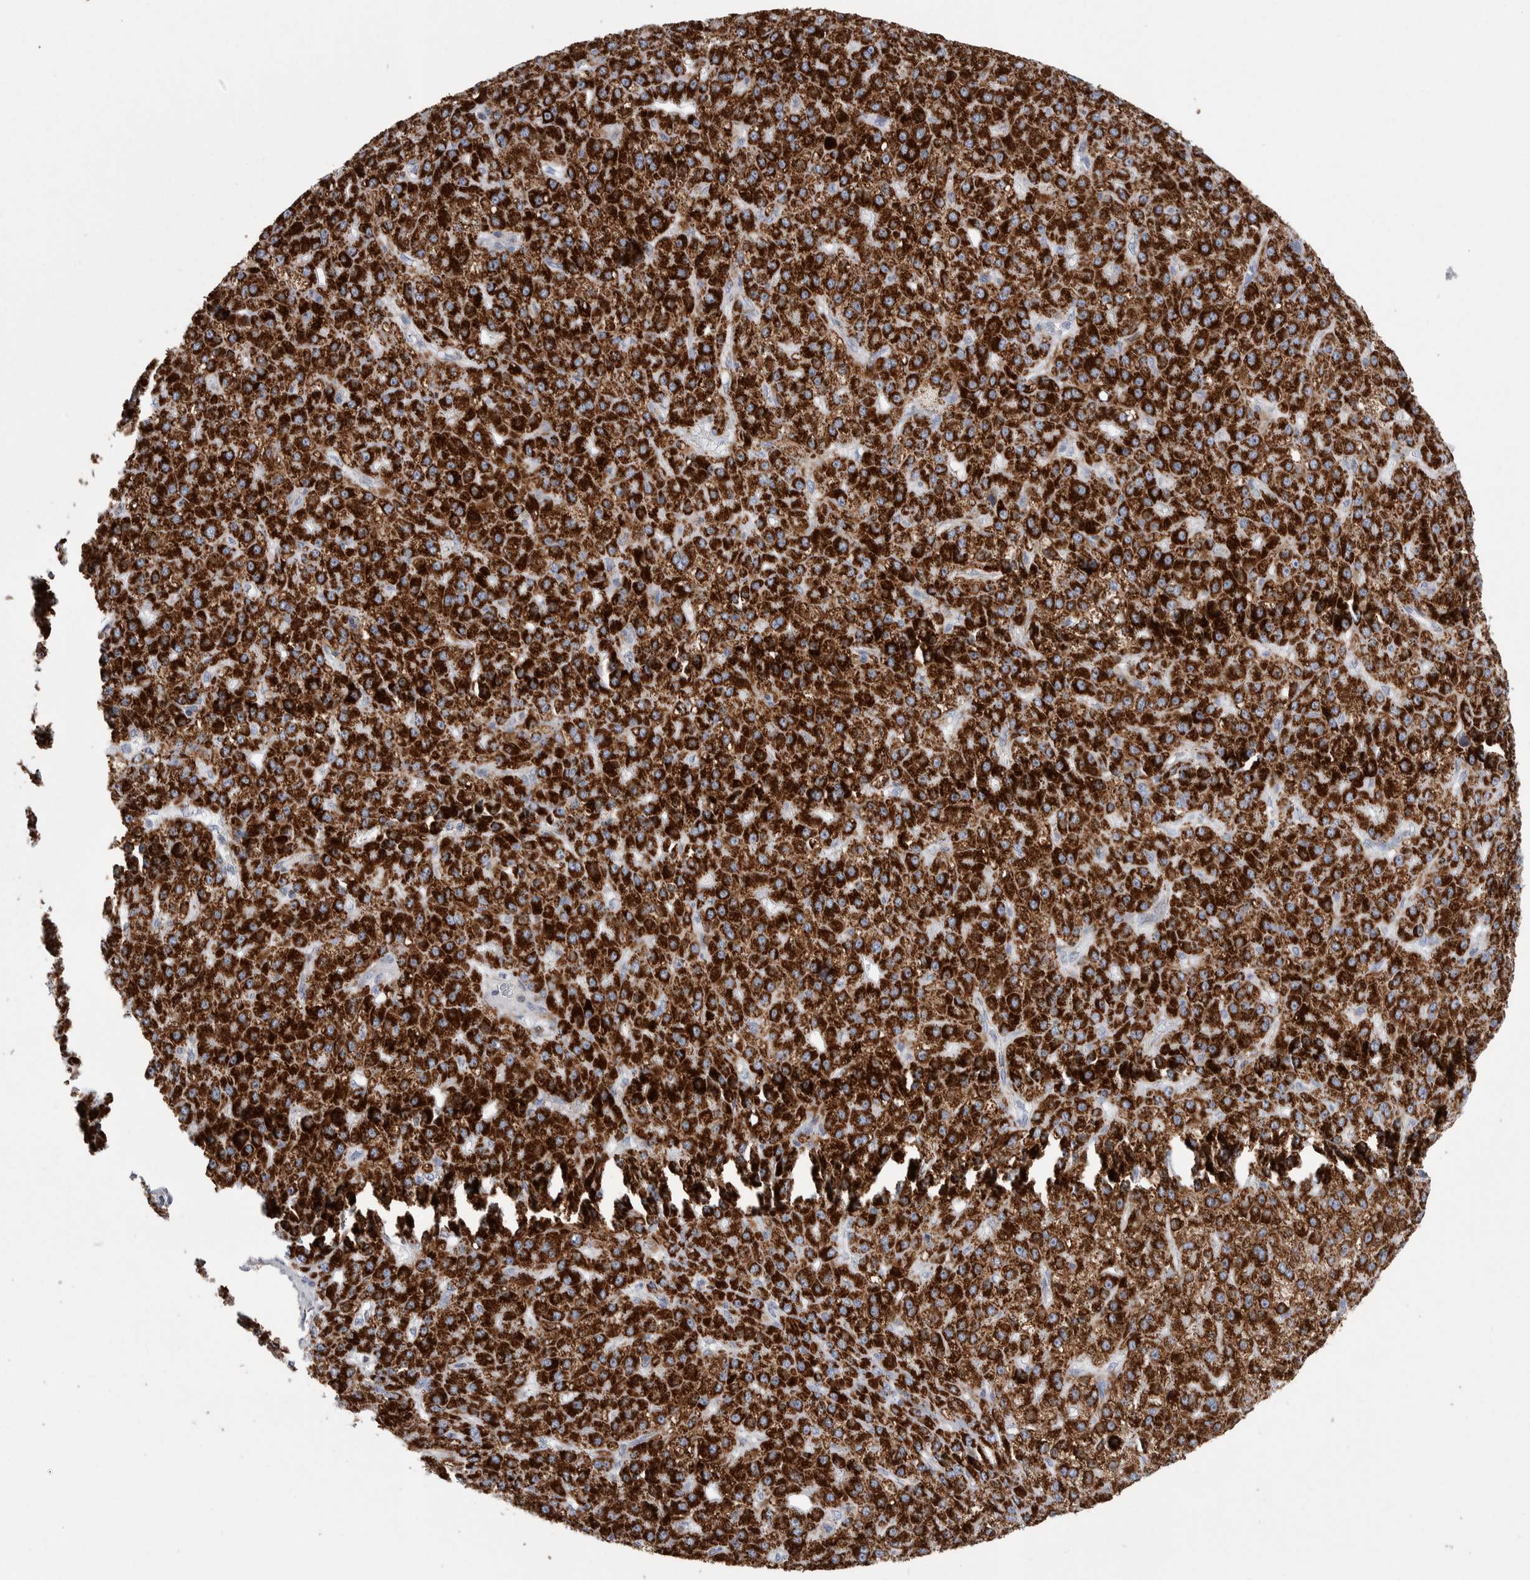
{"staining": {"intensity": "strong", "quantity": ">75%", "location": "cytoplasmic/membranous"}, "tissue": "liver cancer", "cell_type": "Tumor cells", "image_type": "cancer", "snomed": [{"axis": "morphology", "description": "Carcinoma, Hepatocellular, NOS"}, {"axis": "topography", "description": "Liver"}], "caption": "Protein analysis of liver cancer tissue displays strong cytoplasmic/membranous expression in approximately >75% of tumor cells.", "gene": "ETFA", "patient": {"sex": "male", "age": 67}}